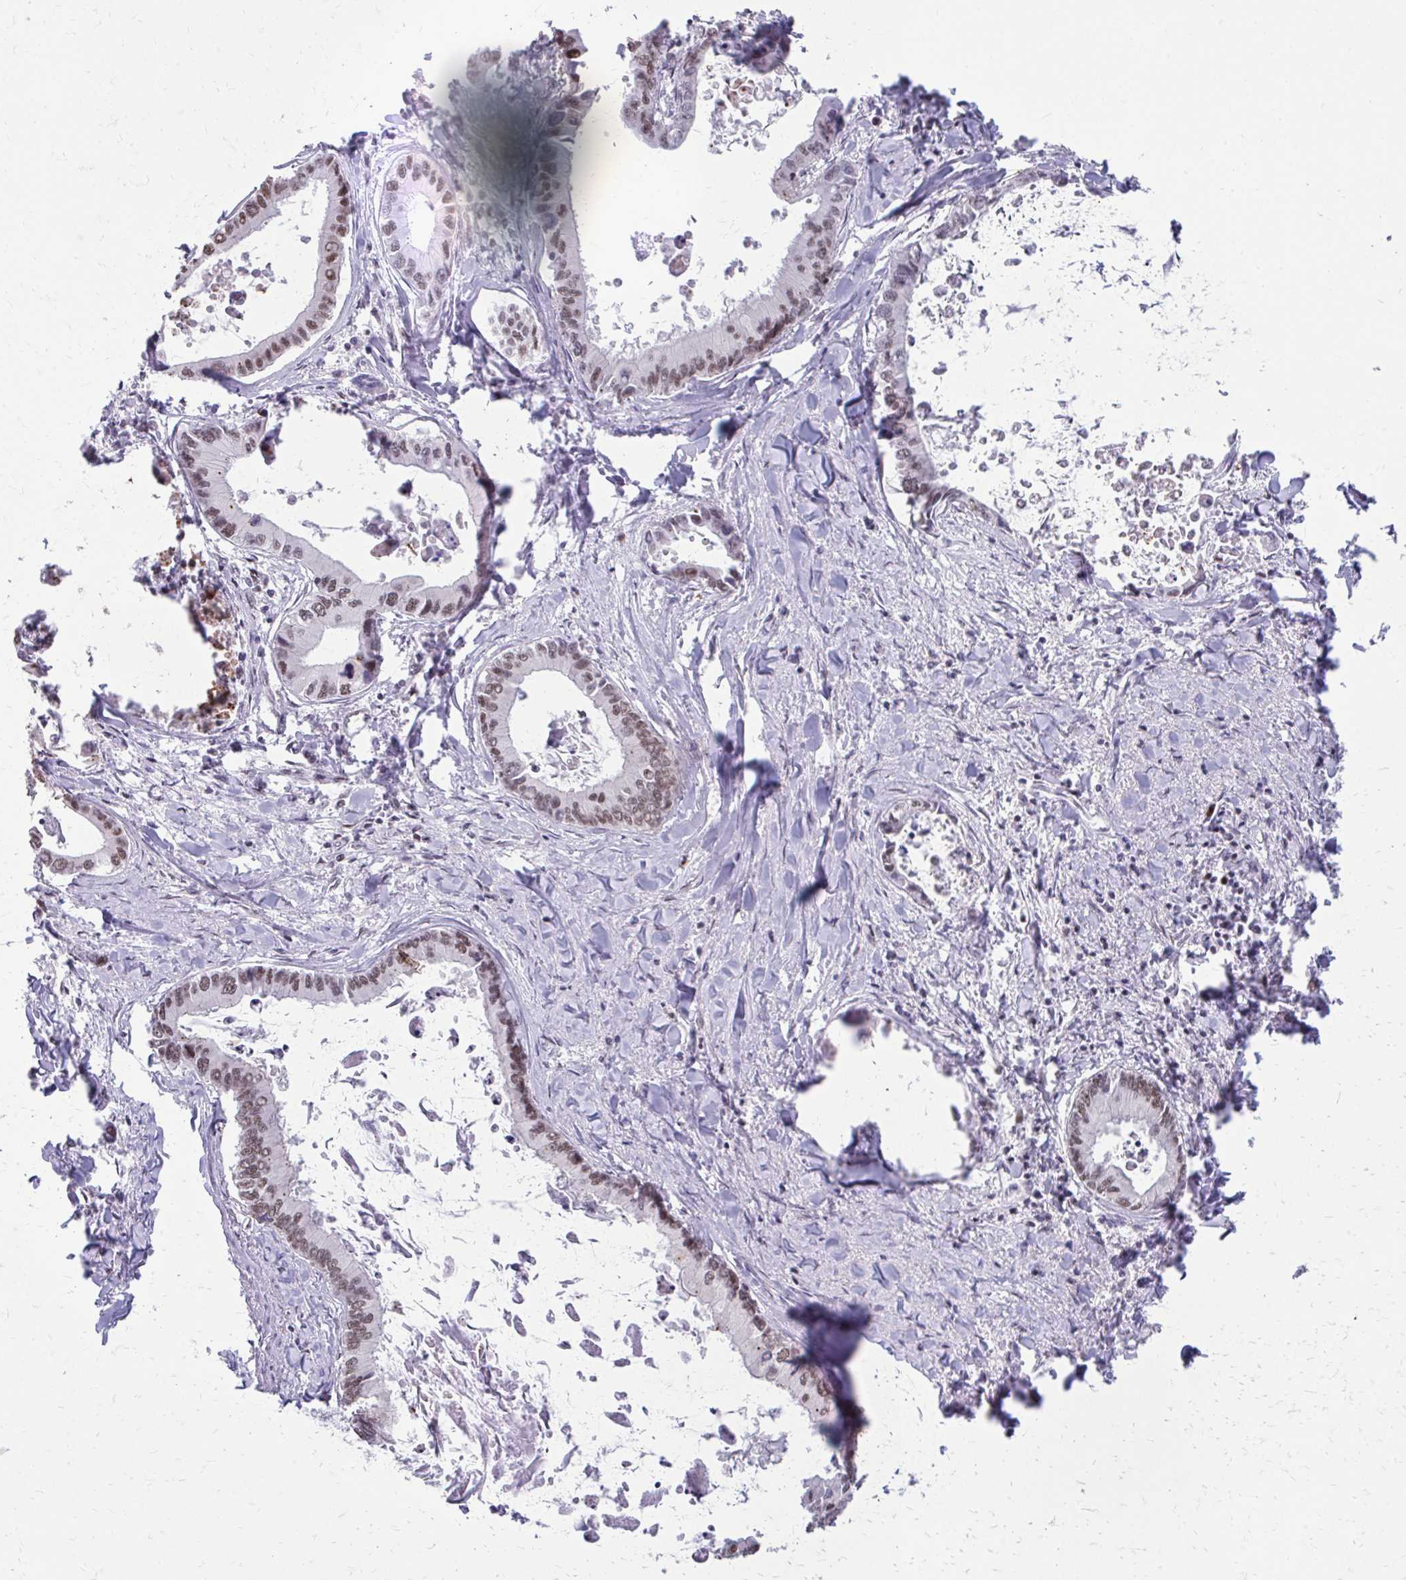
{"staining": {"intensity": "weak", "quantity": ">75%", "location": "nuclear"}, "tissue": "liver cancer", "cell_type": "Tumor cells", "image_type": "cancer", "snomed": [{"axis": "morphology", "description": "Cholangiocarcinoma"}, {"axis": "topography", "description": "Liver"}], "caption": "Protein expression analysis of human liver cancer (cholangiocarcinoma) reveals weak nuclear expression in about >75% of tumor cells. The staining was performed using DAB (3,3'-diaminobenzidine) to visualize the protein expression in brown, while the nuclei were stained in blue with hematoxylin (Magnification: 20x).", "gene": "SS18", "patient": {"sex": "male", "age": 66}}